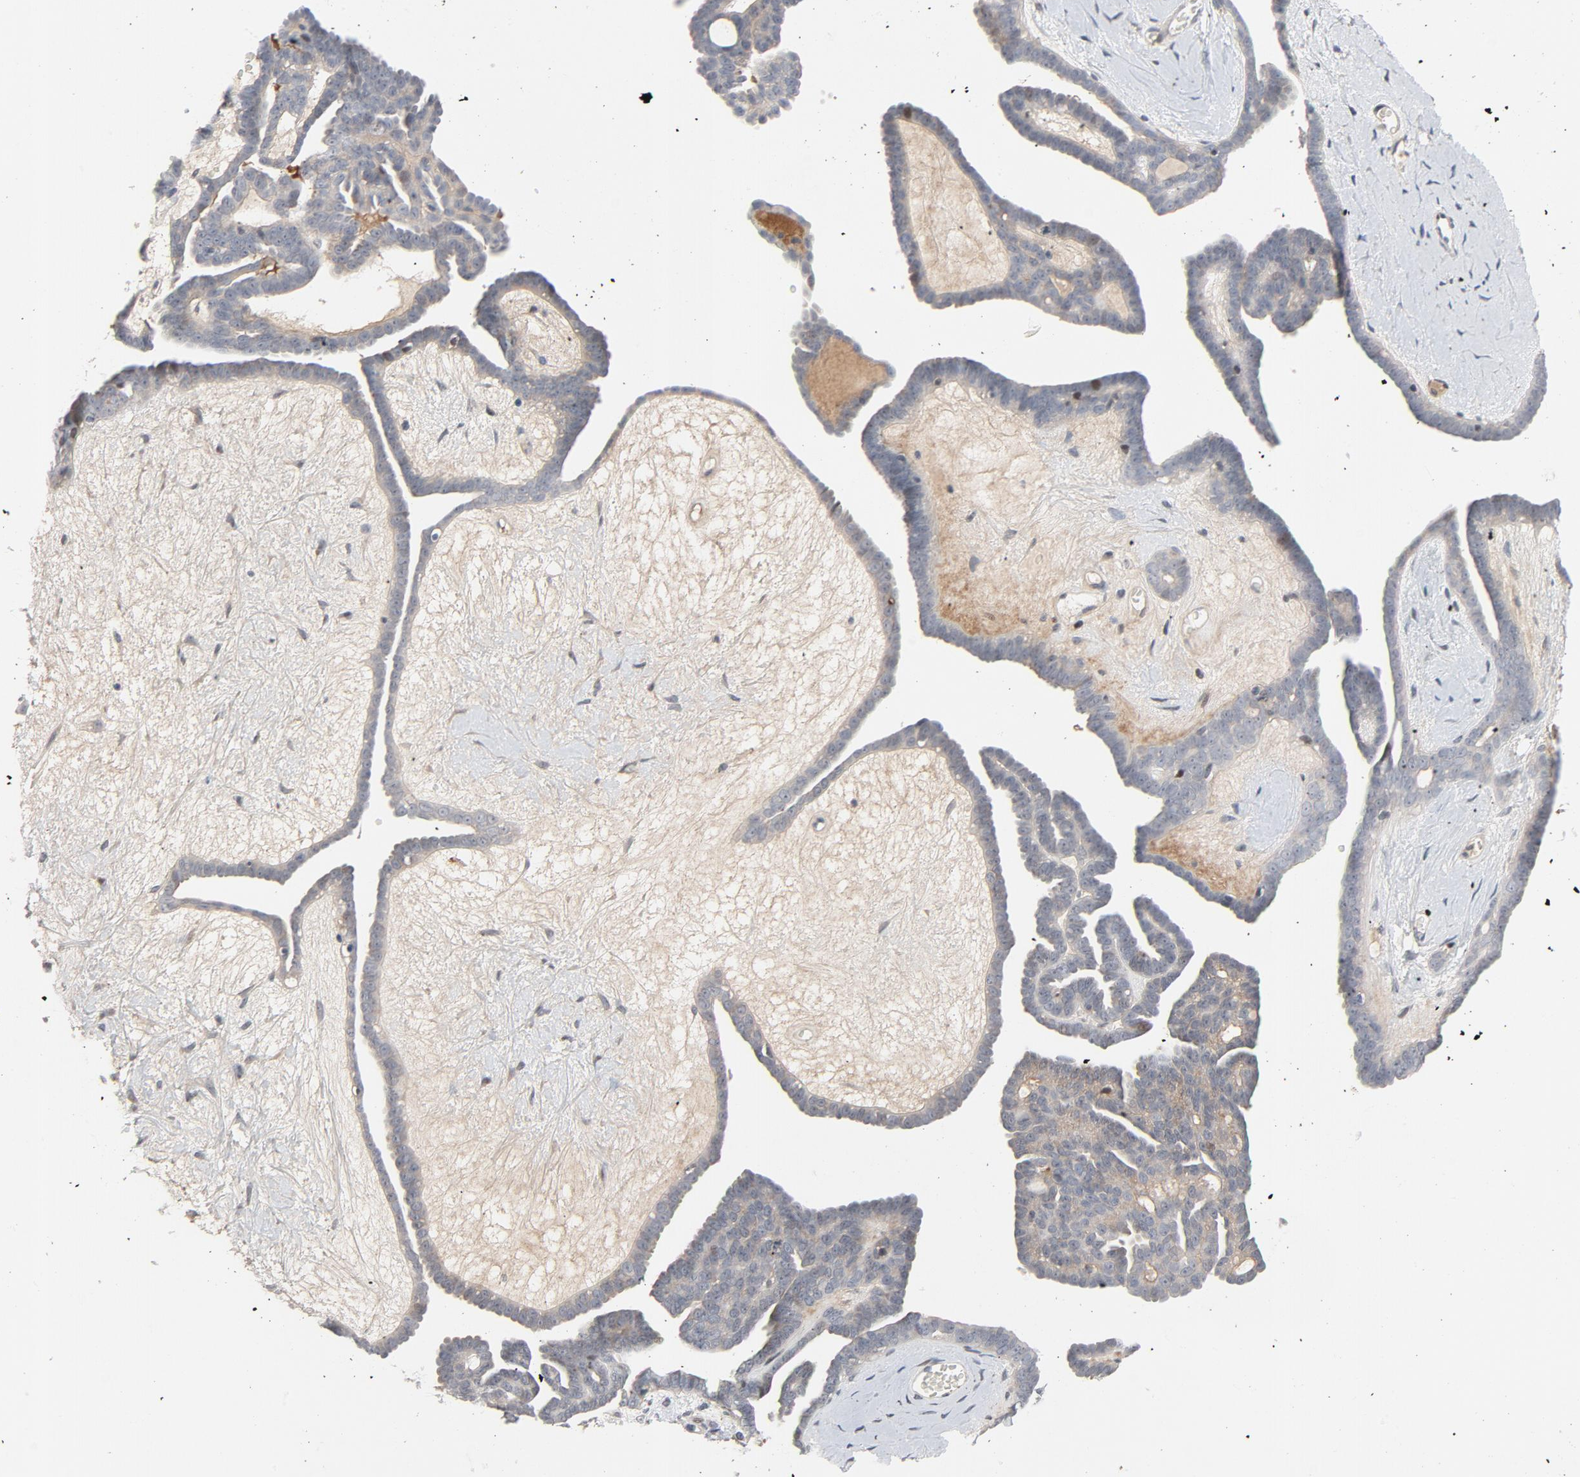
{"staining": {"intensity": "negative", "quantity": "none", "location": "none"}, "tissue": "ovarian cancer", "cell_type": "Tumor cells", "image_type": "cancer", "snomed": [{"axis": "morphology", "description": "Cystadenocarcinoma, serous, NOS"}, {"axis": "topography", "description": "Ovary"}], "caption": "Human ovarian serous cystadenocarcinoma stained for a protein using IHC displays no expression in tumor cells.", "gene": "FSCB", "patient": {"sex": "female", "age": 71}}